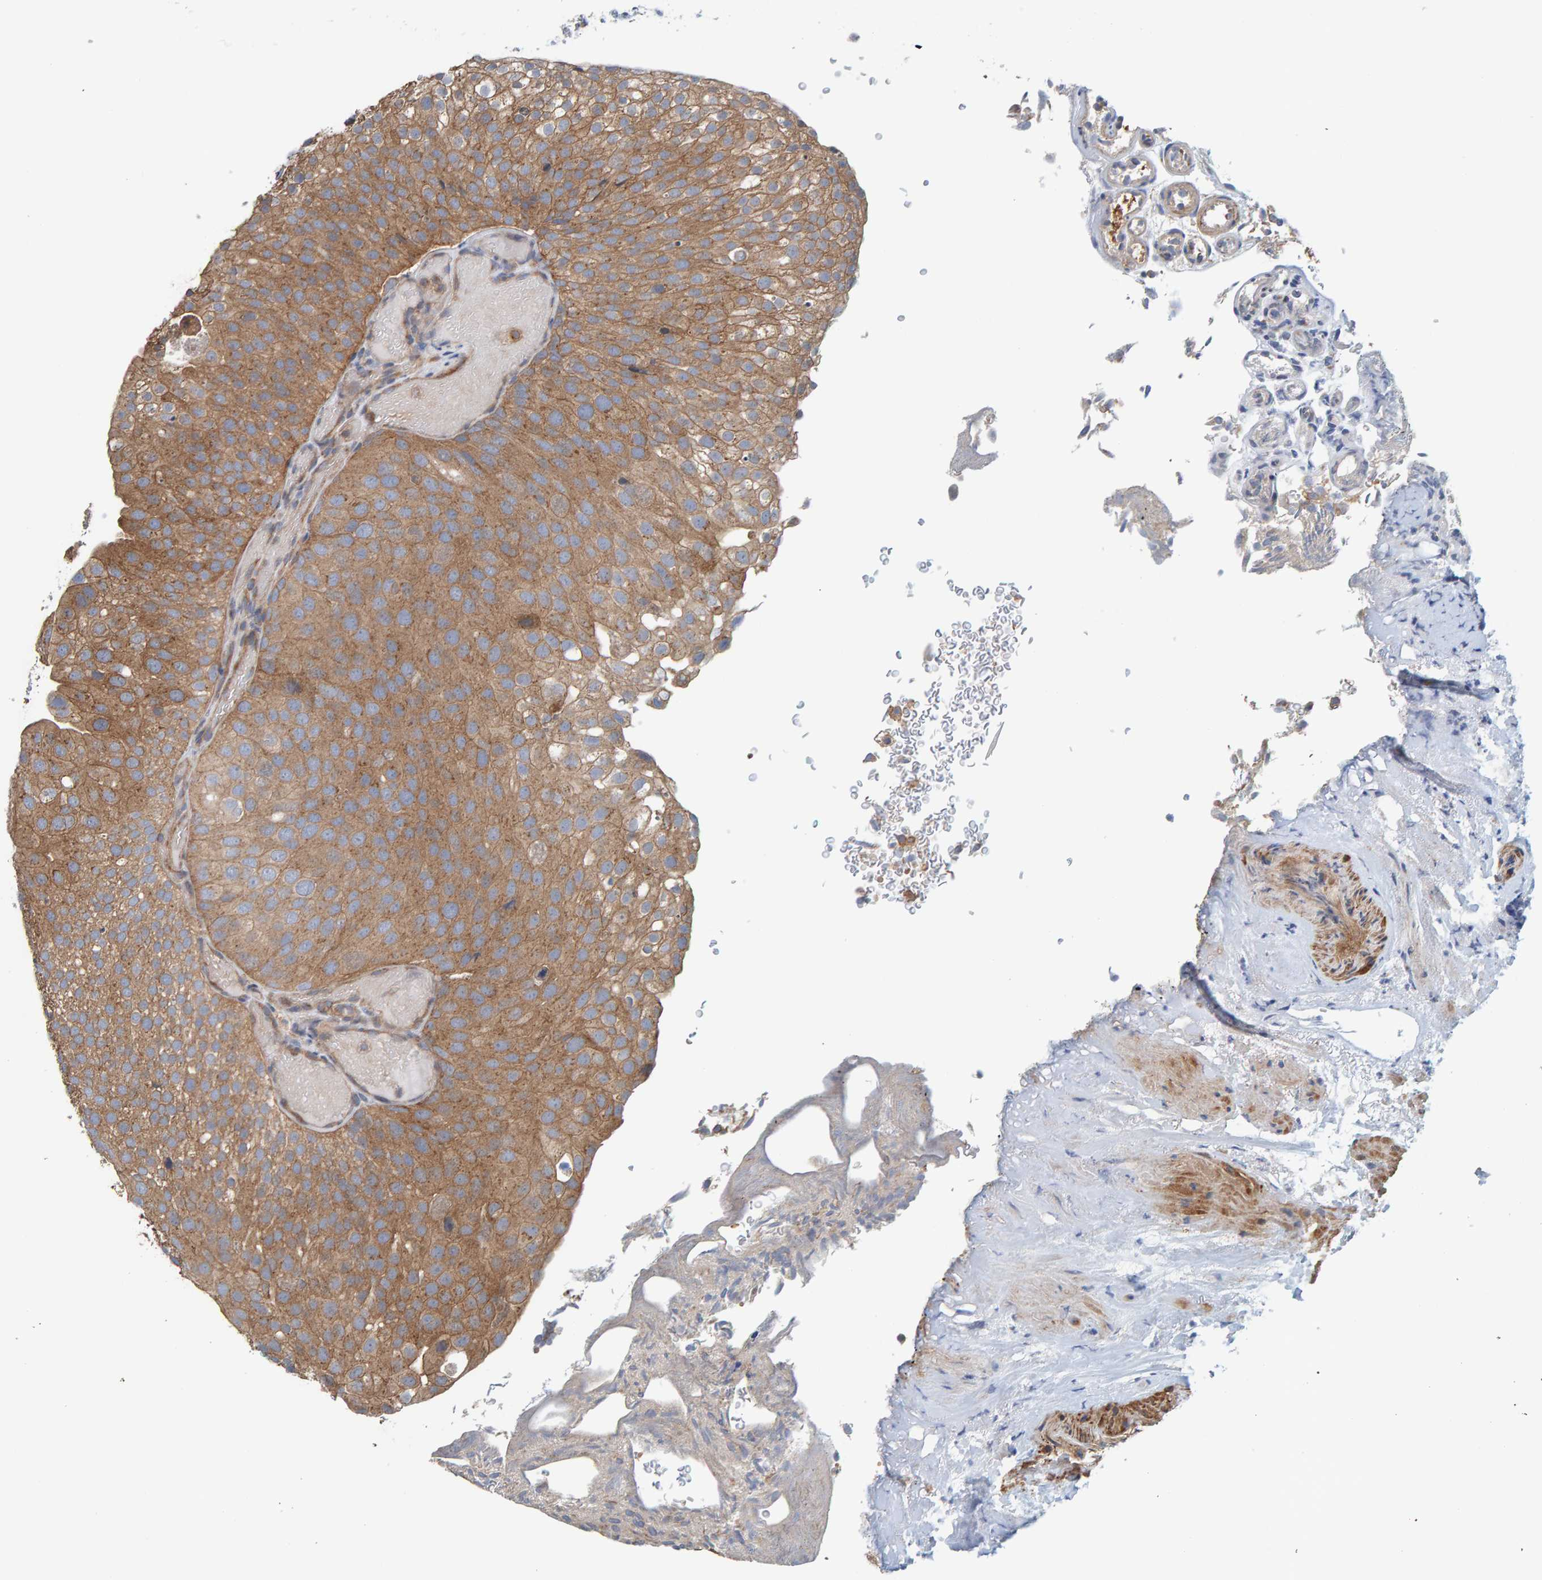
{"staining": {"intensity": "moderate", "quantity": ">75%", "location": "cytoplasmic/membranous"}, "tissue": "urothelial cancer", "cell_type": "Tumor cells", "image_type": "cancer", "snomed": [{"axis": "morphology", "description": "Urothelial carcinoma, Low grade"}, {"axis": "topography", "description": "Urinary bladder"}], "caption": "Protein expression analysis of human low-grade urothelial carcinoma reveals moderate cytoplasmic/membranous positivity in approximately >75% of tumor cells.", "gene": "UBAP1", "patient": {"sex": "male", "age": 78}}